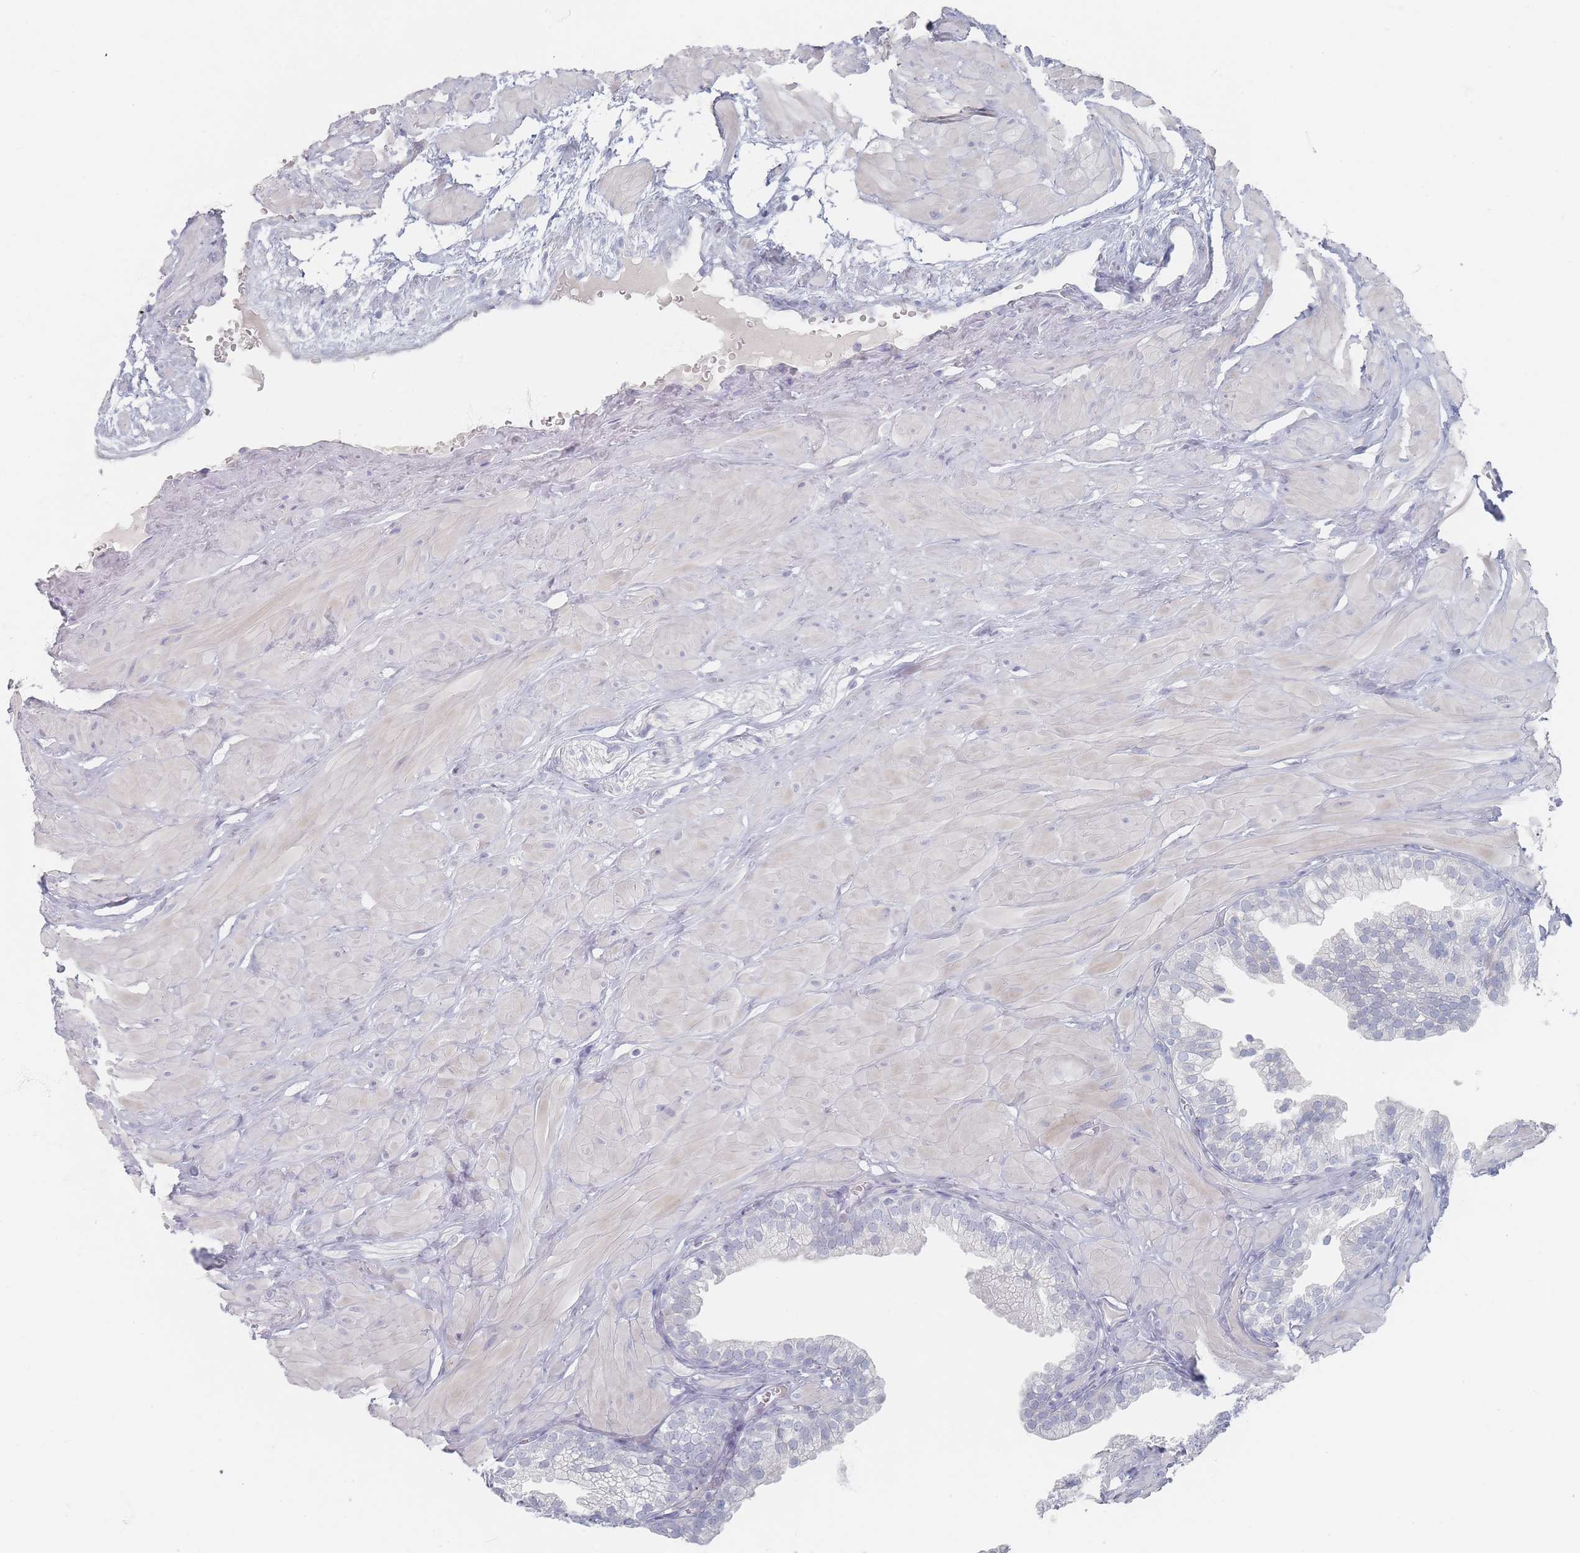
{"staining": {"intensity": "negative", "quantity": "none", "location": "none"}, "tissue": "prostate", "cell_type": "Glandular cells", "image_type": "normal", "snomed": [{"axis": "morphology", "description": "Normal tissue, NOS"}, {"axis": "topography", "description": "Prostate"}, {"axis": "topography", "description": "Peripheral nerve tissue"}], "caption": "Image shows no significant protein positivity in glandular cells of unremarkable prostate. (DAB (3,3'-diaminobenzidine) immunohistochemistry, high magnification).", "gene": "CD37", "patient": {"sex": "male", "age": 55}}